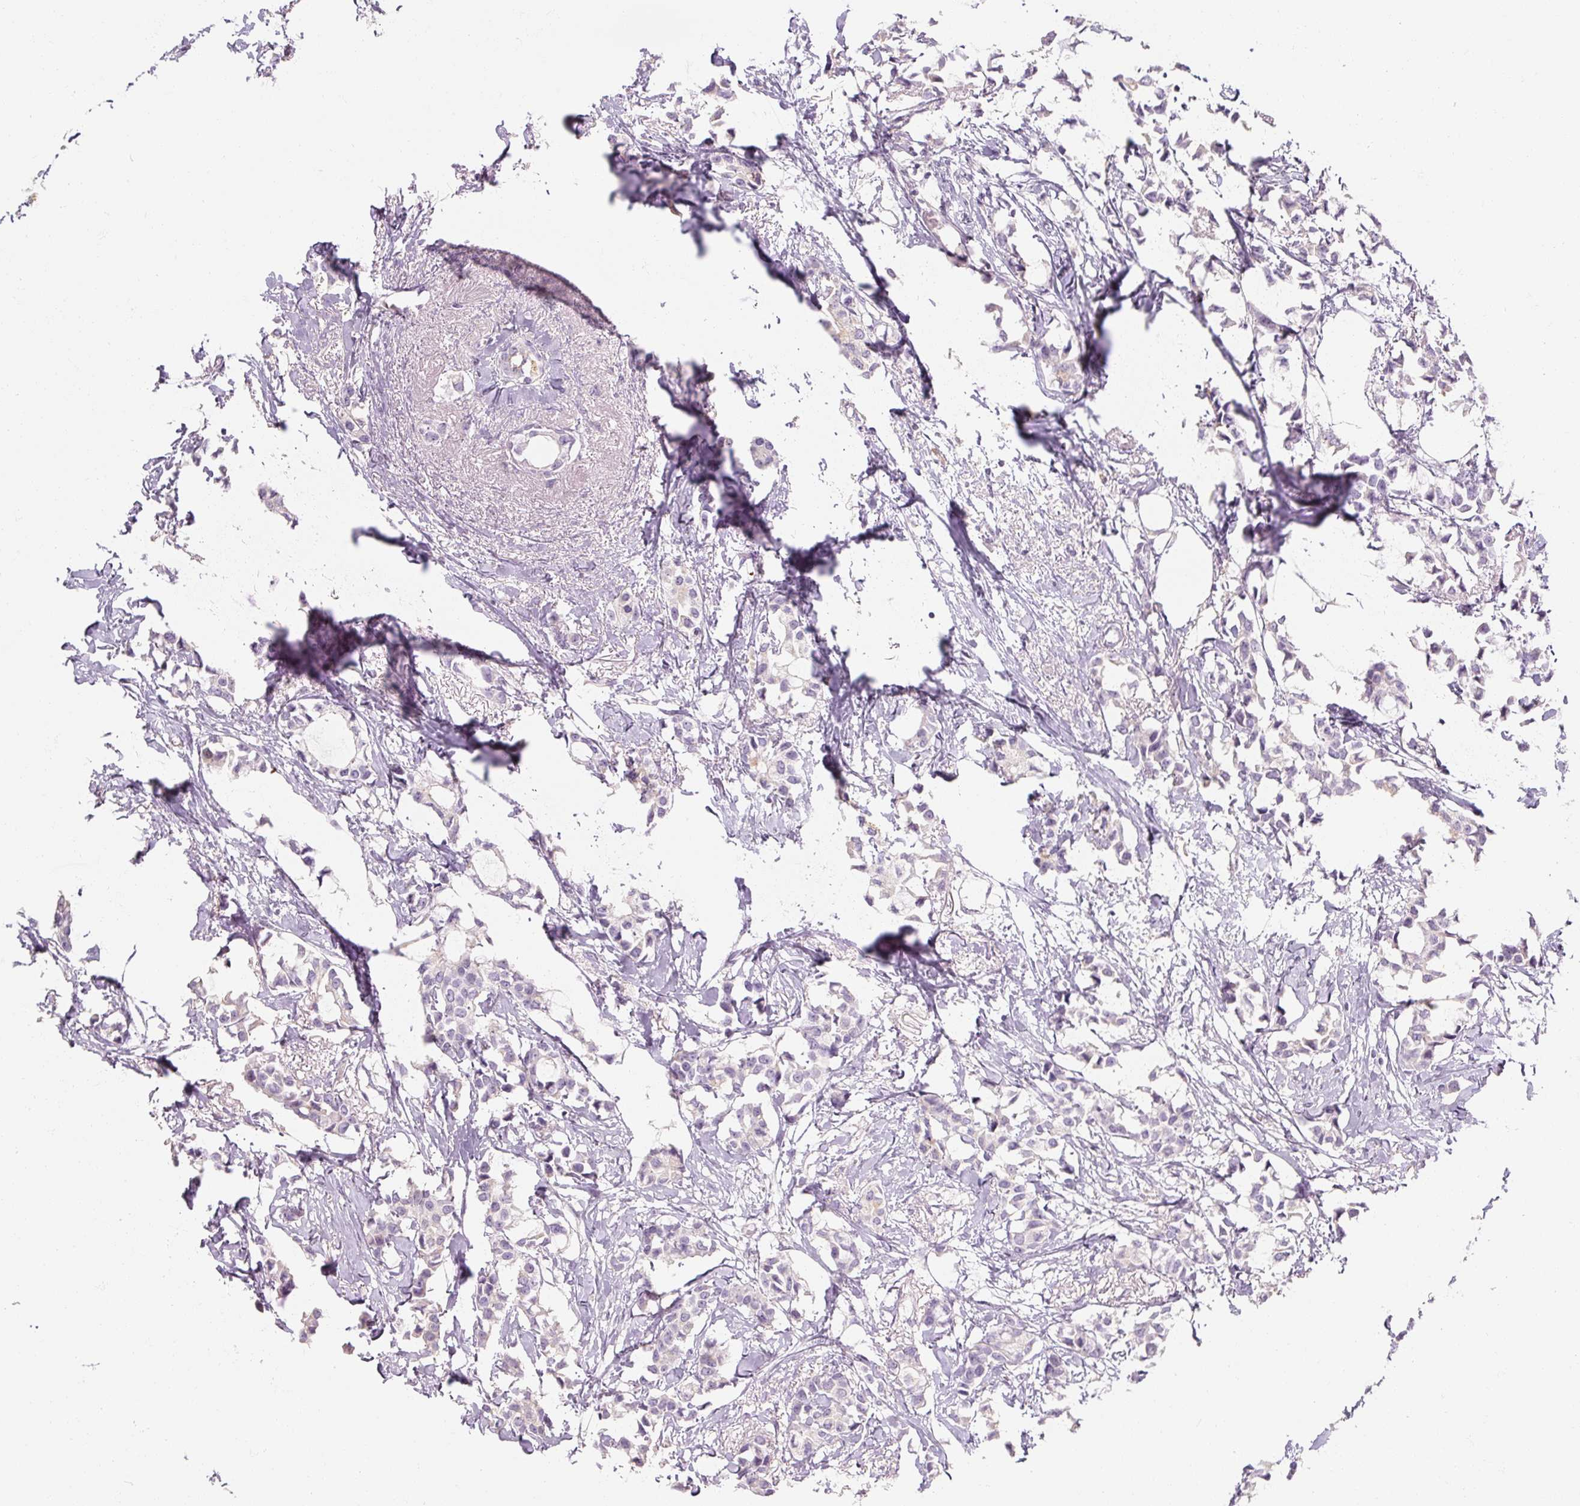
{"staining": {"intensity": "negative", "quantity": "none", "location": "none"}, "tissue": "breast cancer", "cell_type": "Tumor cells", "image_type": "cancer", "snomed": [{"axis": "morphology", "description": "Duct carcinoma"}, {"axis": "topography", "description": "Breast"}], "caption": "IHC histopathology image of neoplastic tissue: human breast cancer stained with DAB (3,3'-diaminobenzidine) exhibits no significant protein staining in tumor cells. (DAB immunohistochemistry, high magnification).", "gene": "NFE2L3", "patient": {"sex": "female", "age": 73}}